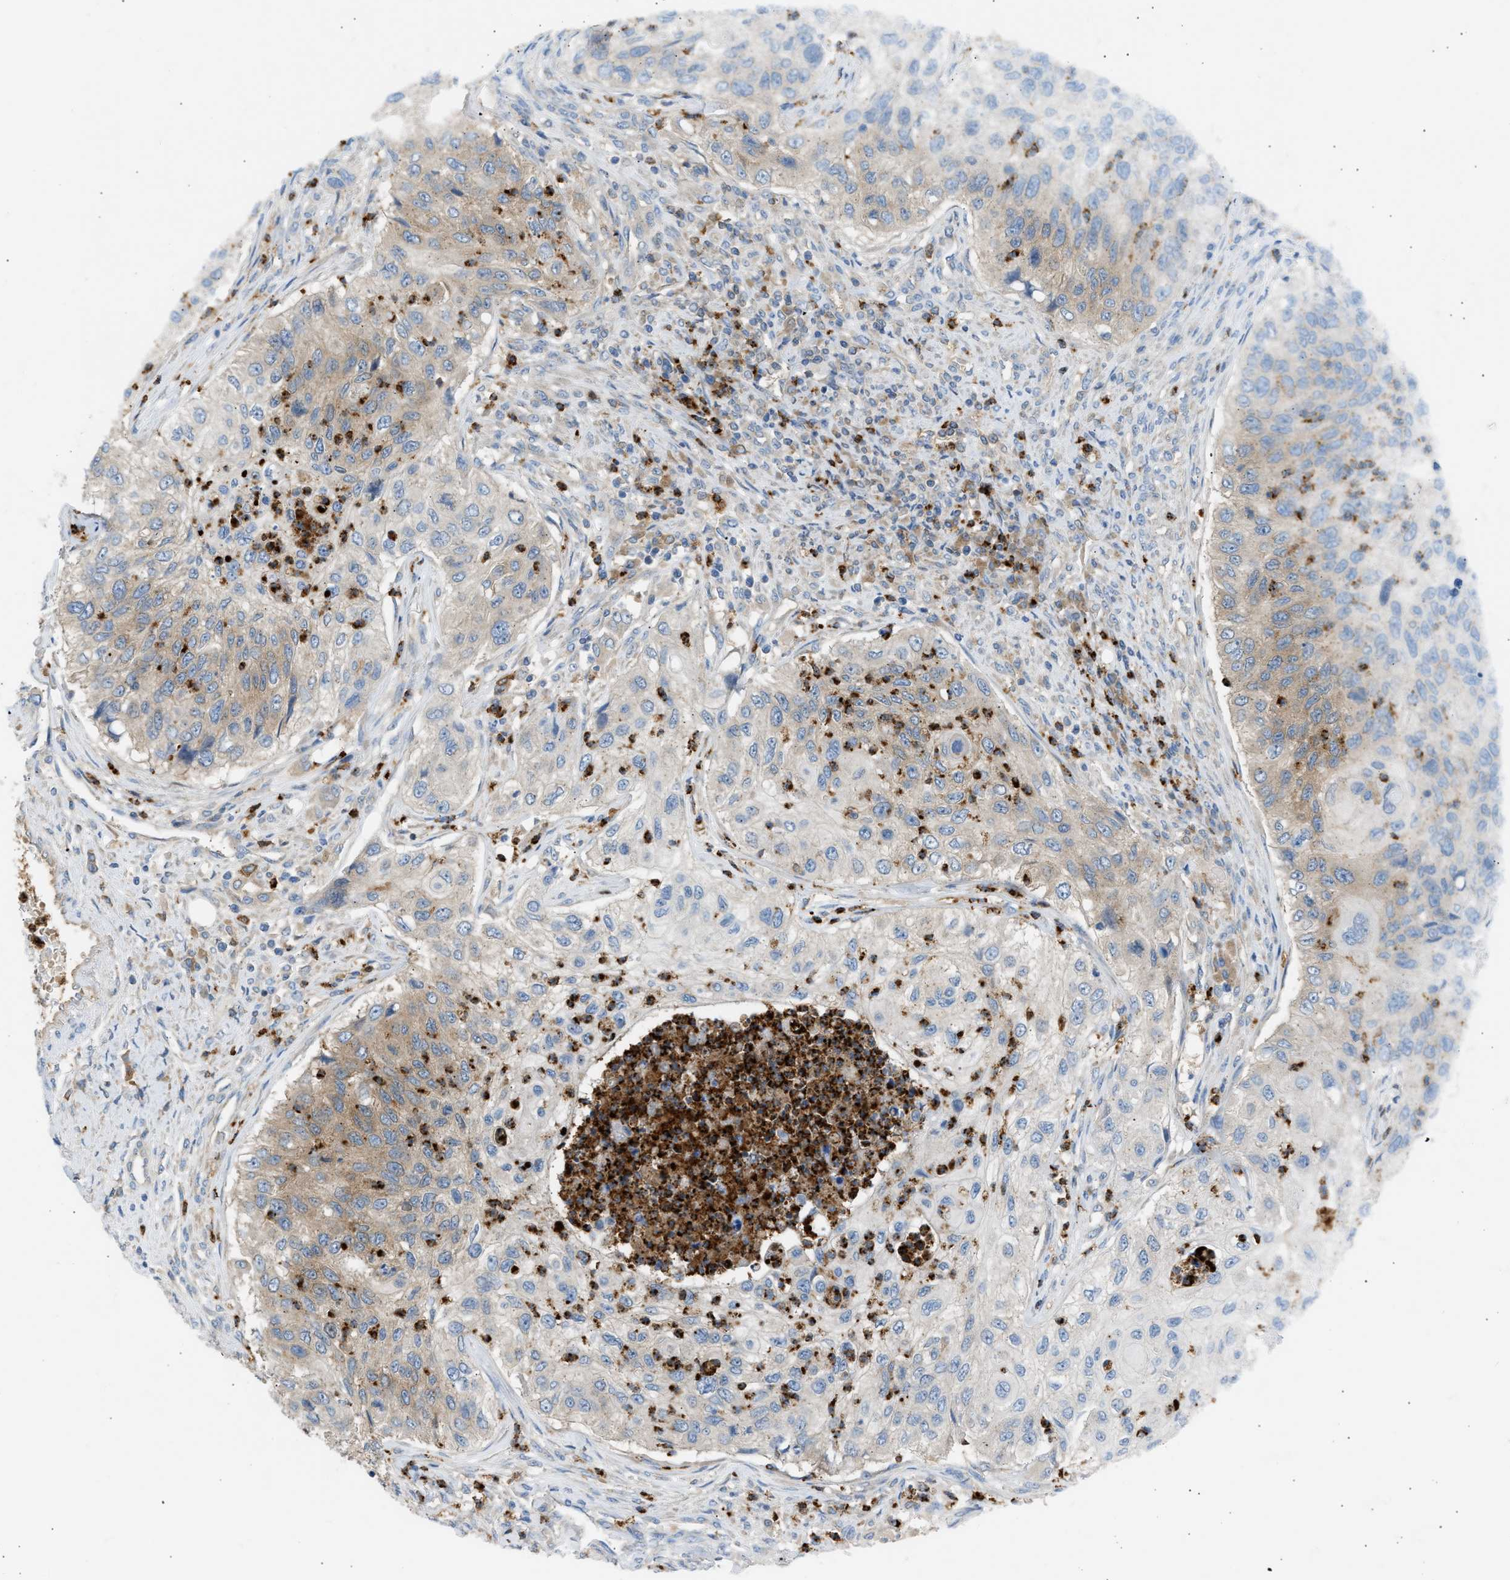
{"staining": {"intensity": "weak", "quantity": "25%-75%", "location": "cytoplasmic/membranous"}, "tissue": "urothelial cancer", "cell_type": "Tumor cells", "image_type": "cancer", "snomed": [{"axis": "morphology", "description": "Urothelial carcinoma, High grade"}, {"axis": "topography", "description": "Urinary bladder"}], "caption": "A low amount of weak cytoplasmic/membranous staining is present in about 25%-75% of tumor cells in urothelial cancer tissue.", "gene": "TRIM50", "patient": {"sex": "female", "age": 60}}